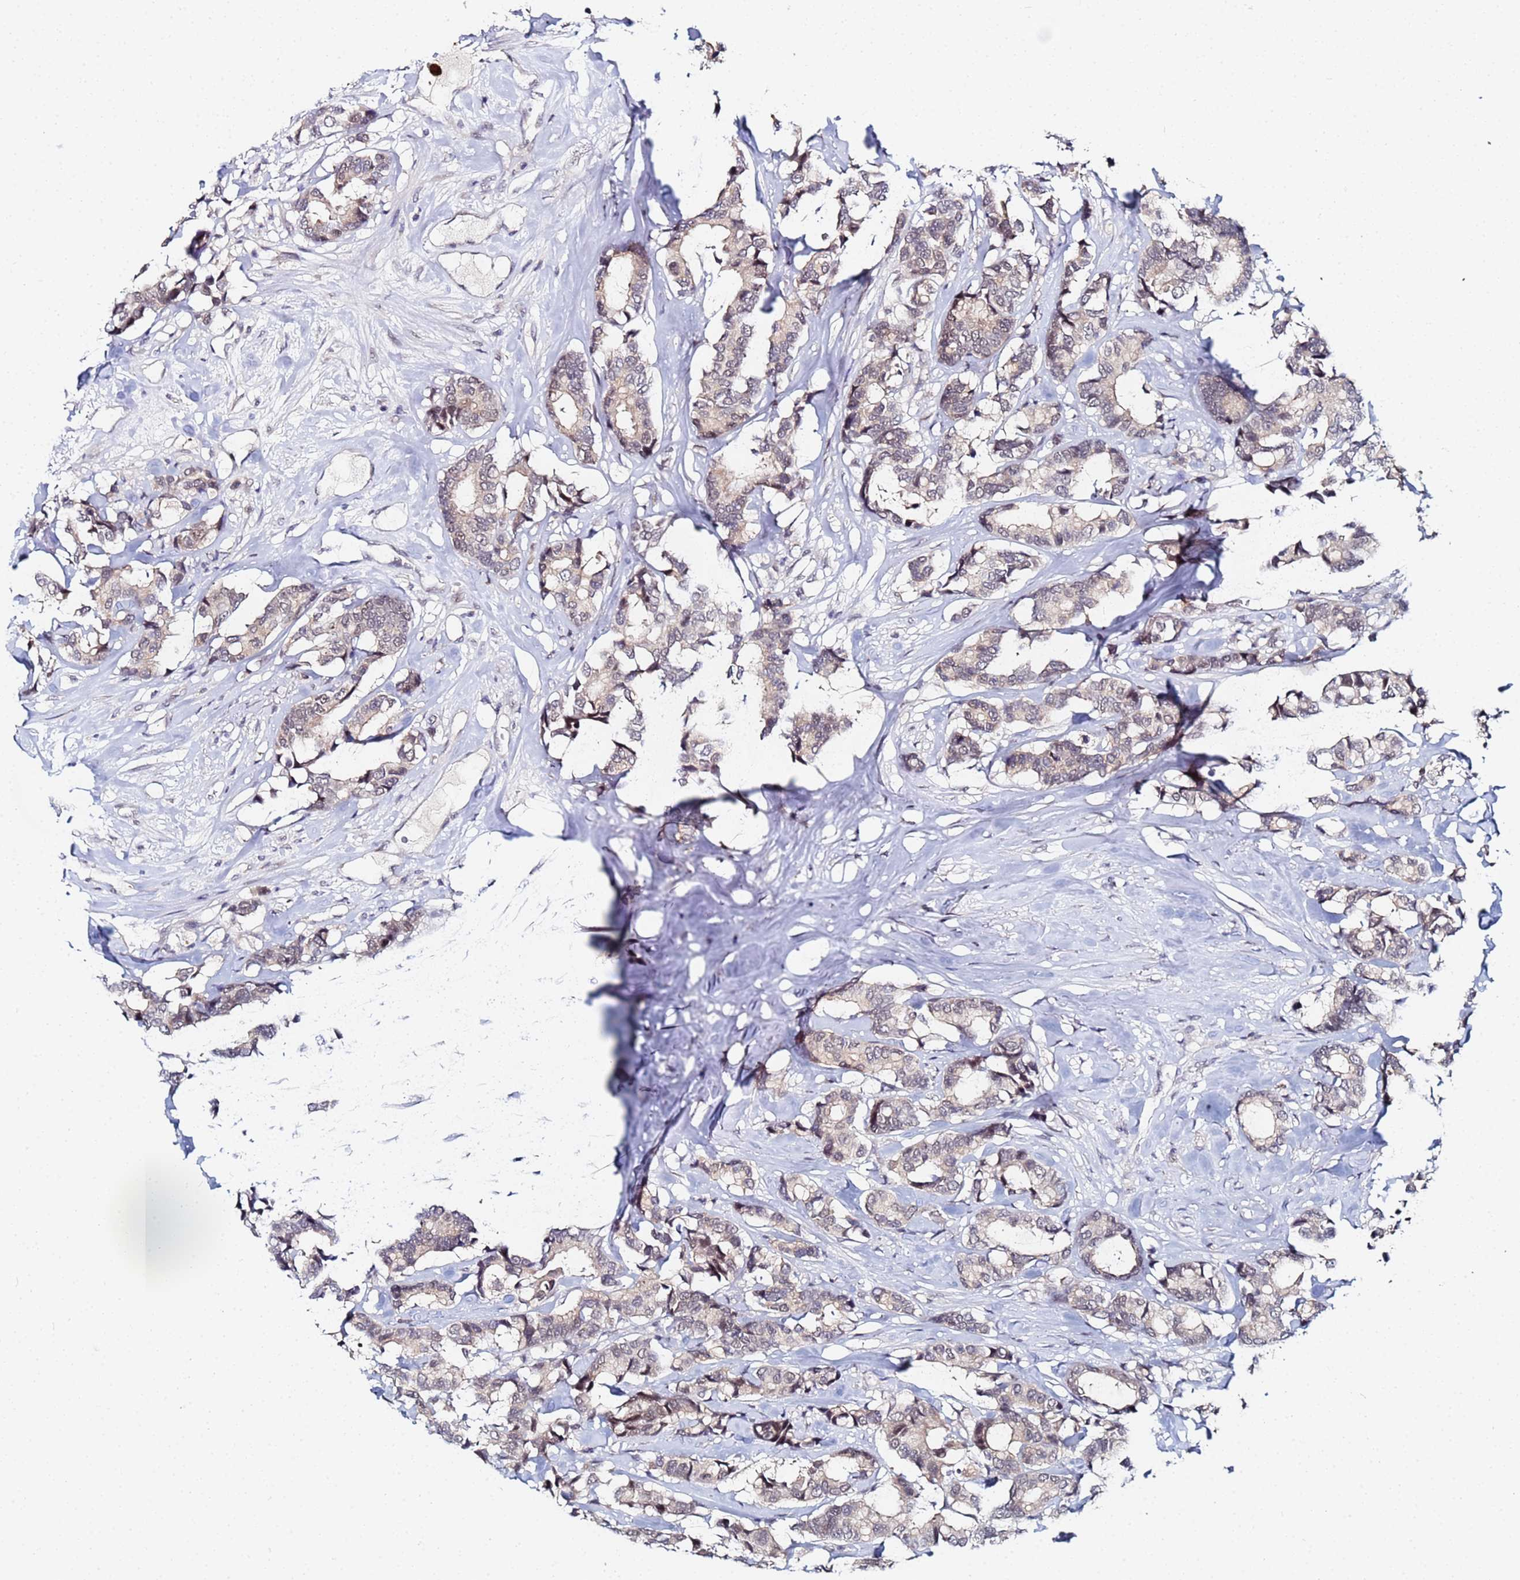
{"staining": {"intensity": "weak", "quantity": ">75%", "location": "cytoplasmic/membranous"}, "tissue": "breast cancer", "cell_type": "Tumor cells", "image_type": "cancer", "snomed": [{"axis": "morphology", "description": "Normal tissue, NOS"}, {"axis": "morphology", "description": "Duct carcinoma"}, {"axis": "topography", "description": "Breast"}], "caption": "Immunohistochemistry (IHC) staining of breast invasive ductal carcinoma, which demonstrates low levels of weak cytoplasmic/membranous positivity in about >75% of tumor cells indicating weak cytoplasmic/membranous protein staining. The staining was performed using DAB (3,3'-diaminobenzidine) (brown) for protein detection and nuclei were counterstained in hematoxylin (blue).", "gene": "MTCL1", "patient": {"sex": "female", "age": 87}}